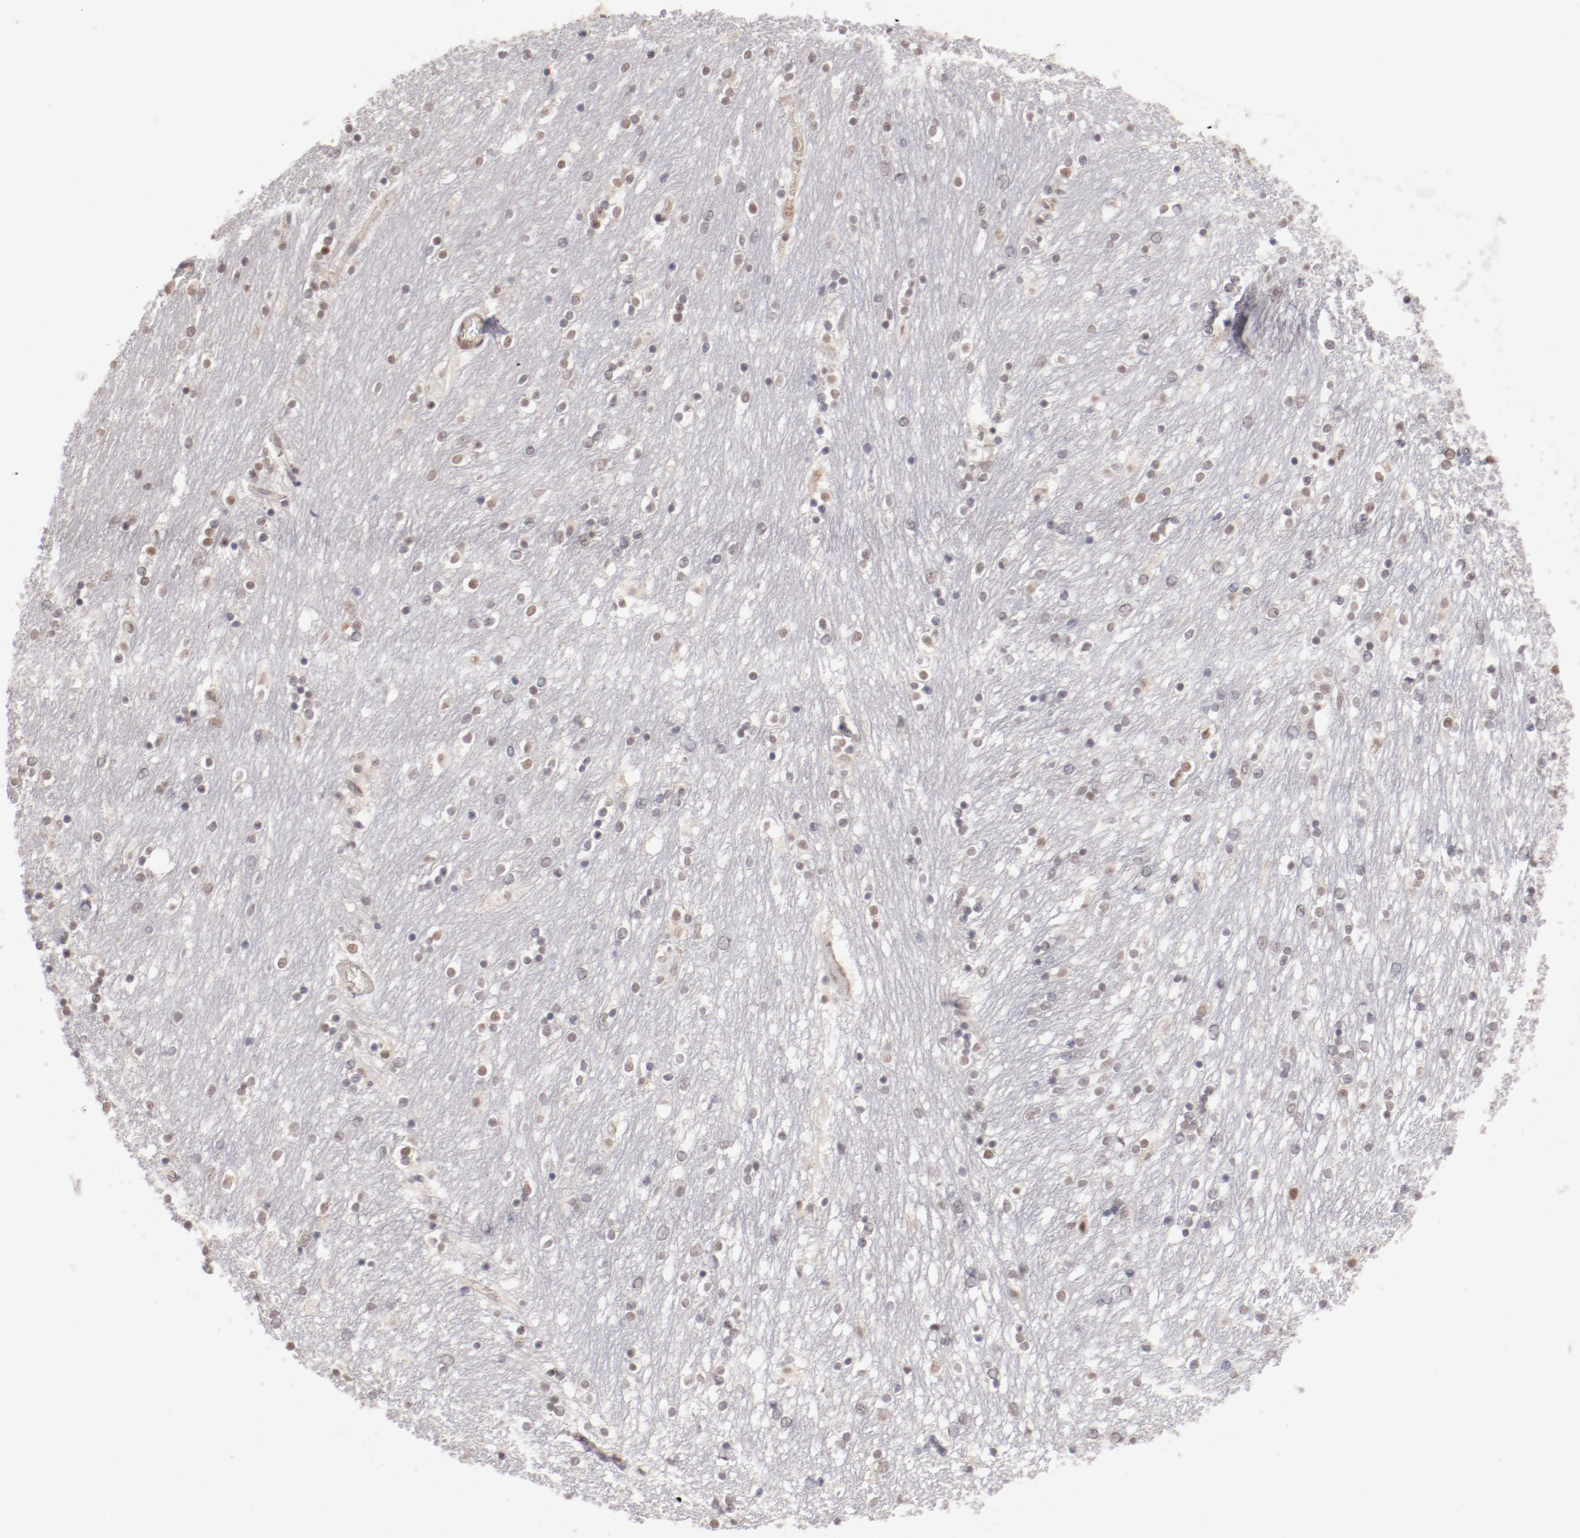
{"staining": {"intensity": "weak", "quantity": "25%-75%", "location": "nuclear"}, "tissue": "caudate", "cell_type": "Glial cells", "image_type": "normal", "snomed": [{"axis": "morphology", "description": "Normal tissue, NOS"}, {"axis": "topography", "description": "Lateral ventricle wall"}], "caption": "An IHC image of unremarkable tissue is shown. Protein staining in brown highlights weak nuclear positivity in caudate within glial cells. (DAB (3,3'-diaminobenzidine) IHC with brightfield microscopy, high magnification).", "gene": "NFE2", "patient": {"sex": "female", "age": 54}}